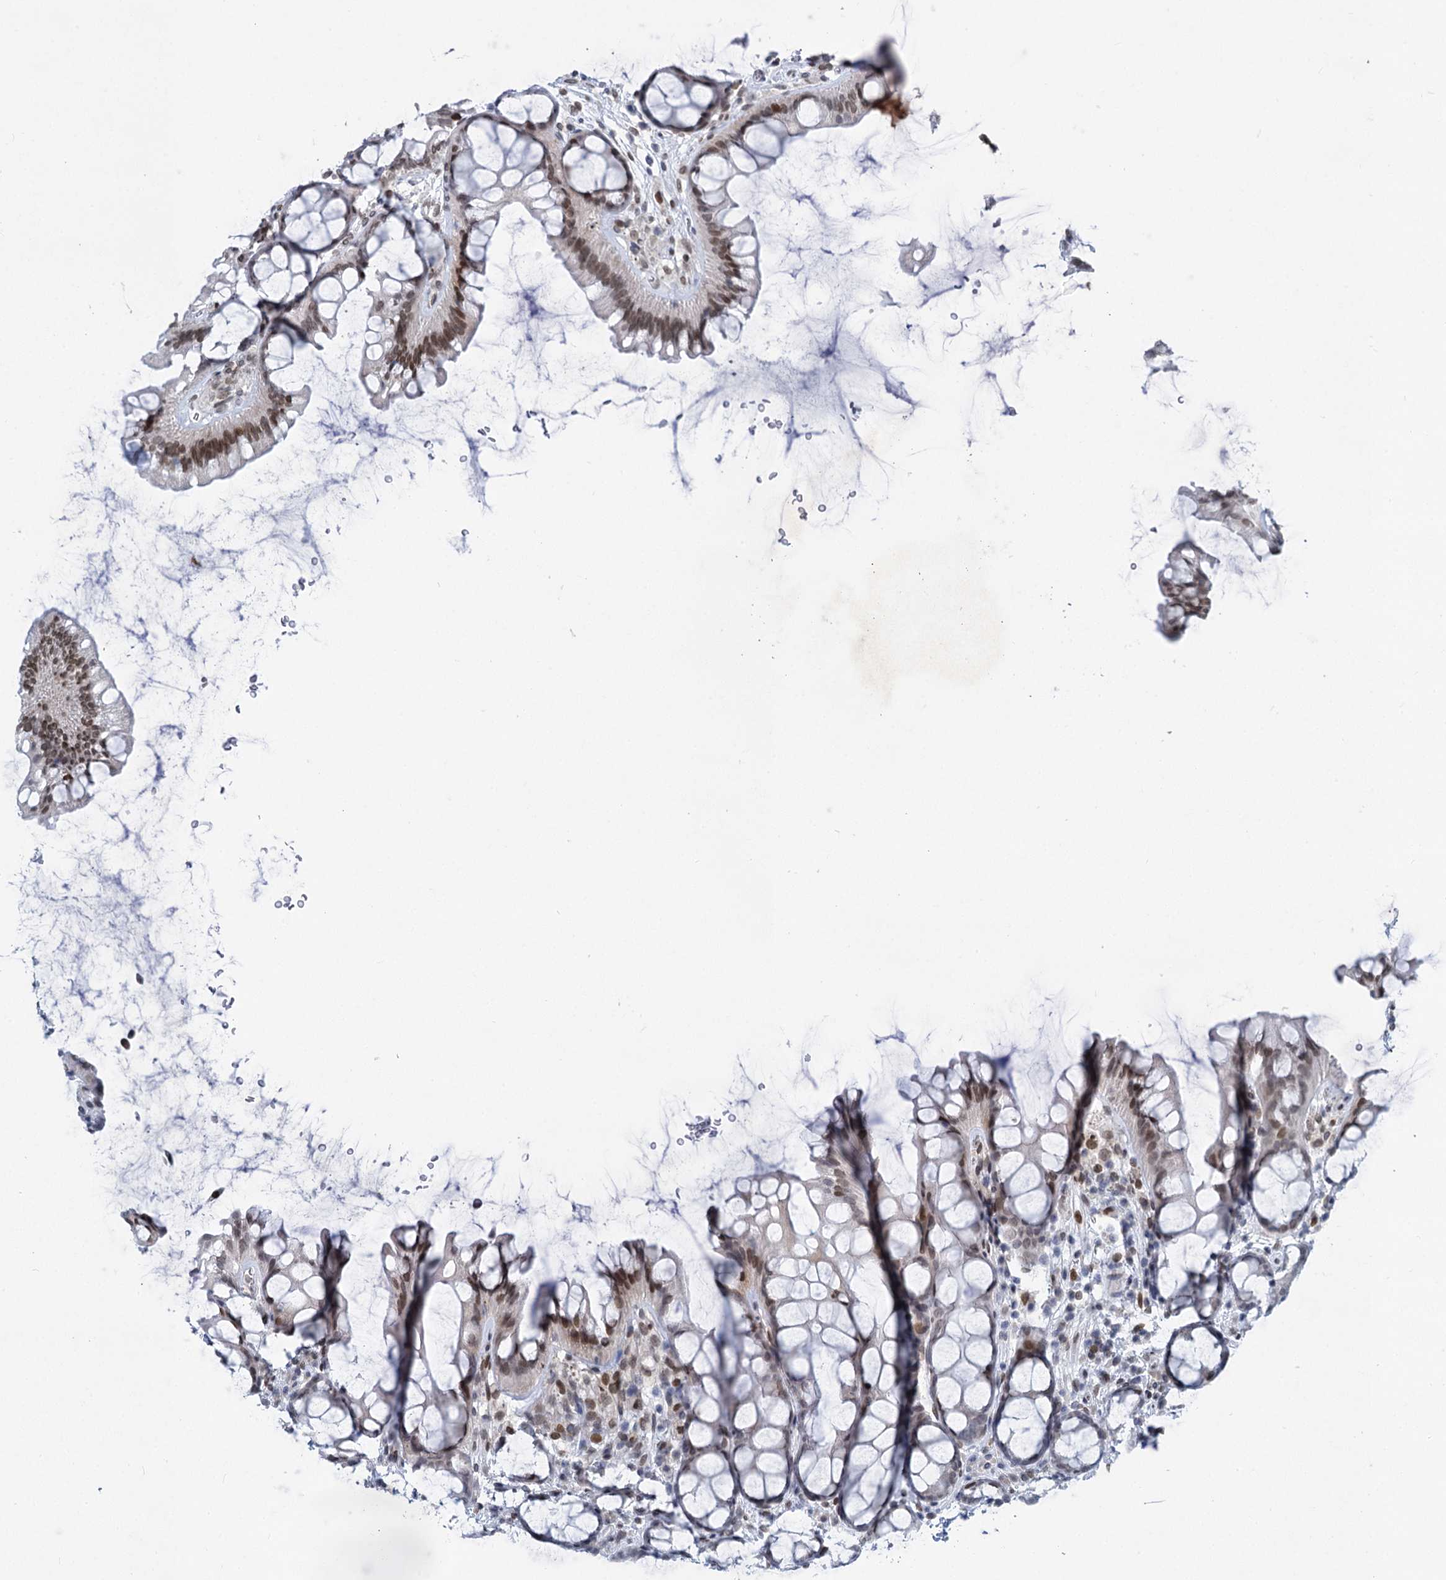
{"staining": {"intensity": "moderate", "quantity": "25%-75%", "location": "nuclear"}, "tissue": "colon", "cell_type": "Endothelial cells", "image_type": "normal", "snomed": [{"axis": "morphology", "description": "Normal tissue, NOS"}, {"axis": "topography", "description": "Colon"}], "caption": "Approximately 25%-75% of endothelial cells in normal human colon display moderate nuclear protein staining as visualized by brown immunohistochemical staining.", "gene": "PRSS35", "patient": {"sex": "female", "age": 82}}